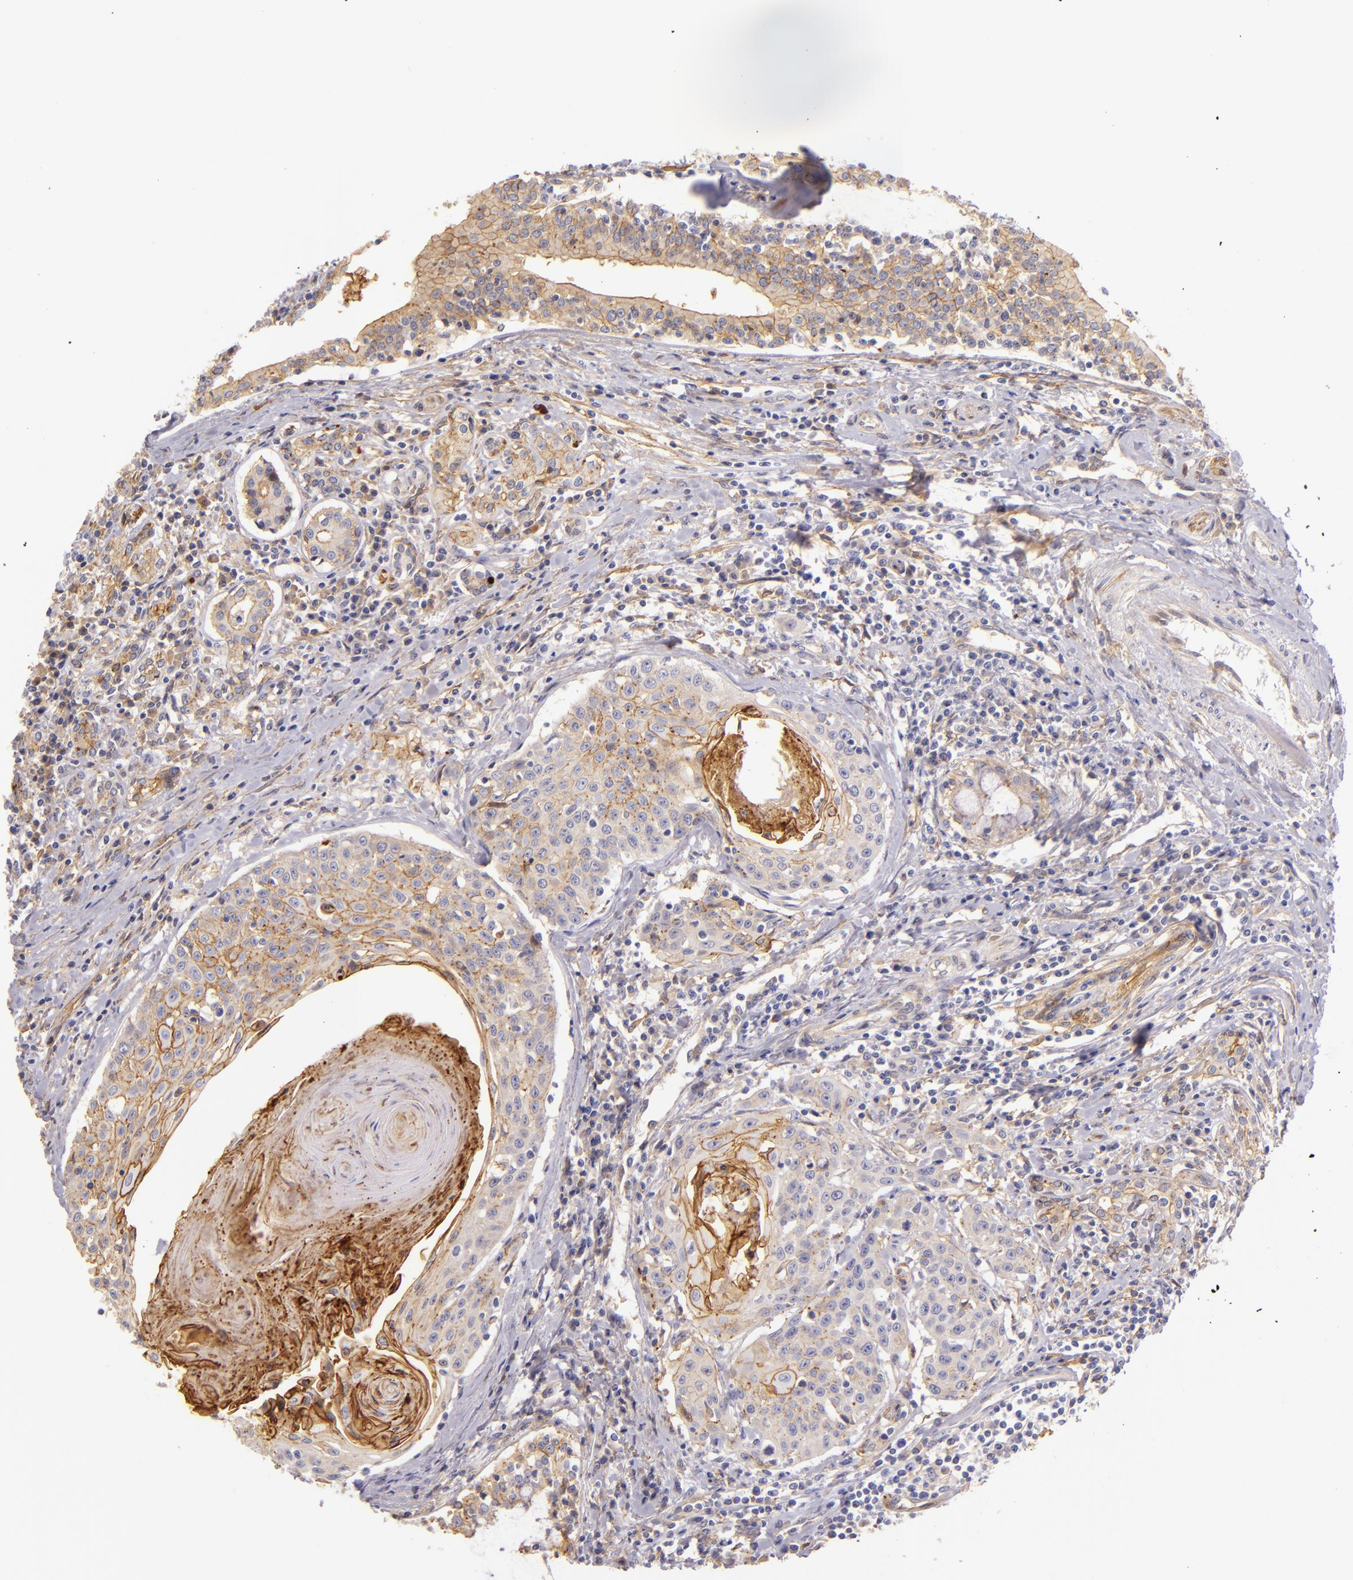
{"staining": {"intensity": "moderate", "quantity": "25%-75%", "location": "cytoplasmic/membranous"}, "tissue": "head and neck cancer", "cell_type": "Tumor cells", "image_type": "cancer", "snomed": [{"axis": "morphology", "description": "Squamous cell carcinoma, NOS"}, {"axis": "morphology", "description": "Squamous cell carcinoma, metastatic, NOS"}, {"axis": "topography", "description": "Lymph node"}, {"axis": "topography", "description": "Salivary gland"}, {"axis": "topography", "description": "Head-Neck"}], "caption": "DAB (3,3'-diaminobenzidine) immunohistochemical staining of head and neck metastatic squamous cell carcinoma exhibits moderate cytoplasmic/membranous protein positivity in about 25%-75% of tumor cells. (DAB (3,3'-diaminobenzidine) IHC, brown staining for protein, blue staining for nuclei).", "gene": "CTSF", "patient": {"sex": "female", "age": 74}}